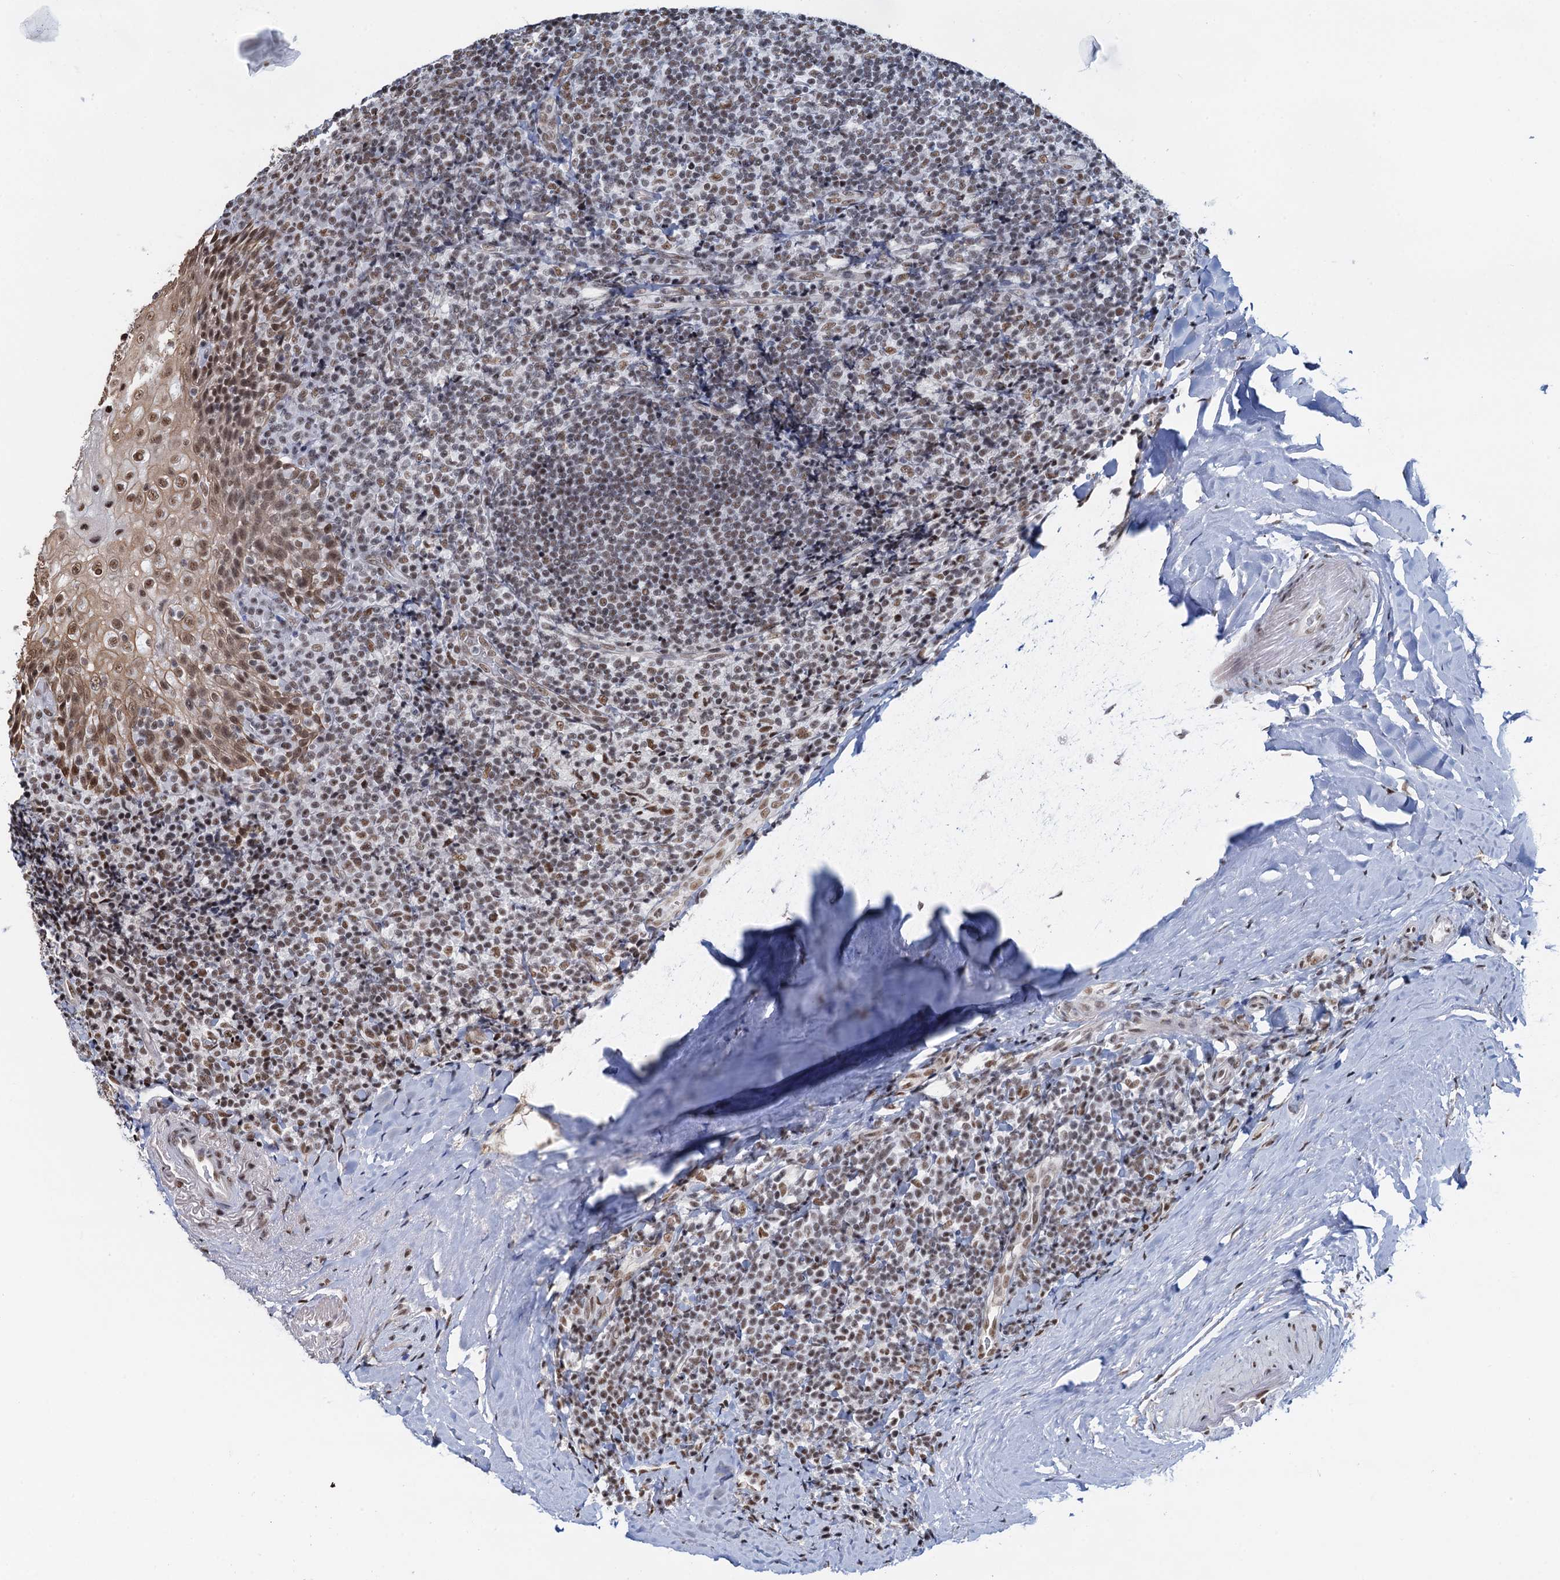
{"staining": {"intensity": "moderate", "quantity": ">75%", "location": "nuclear"}, "tissue": "tonsil", "cell_type": "Germinal center cells", "image_type": "normal", "snomed": [{"axis": "morphology", "description": "Normal tissue, NOS"}, {"axis": "topography", "description": "Tonsil"}], "caption": "Immunohistochemical staining of normal tonsil reveals >75% levels of moderate nuclear protein positivity in about >75% of germinal center cells.", "gene": "ZNF609", "patient": {"sex": "male", "age": 37}}